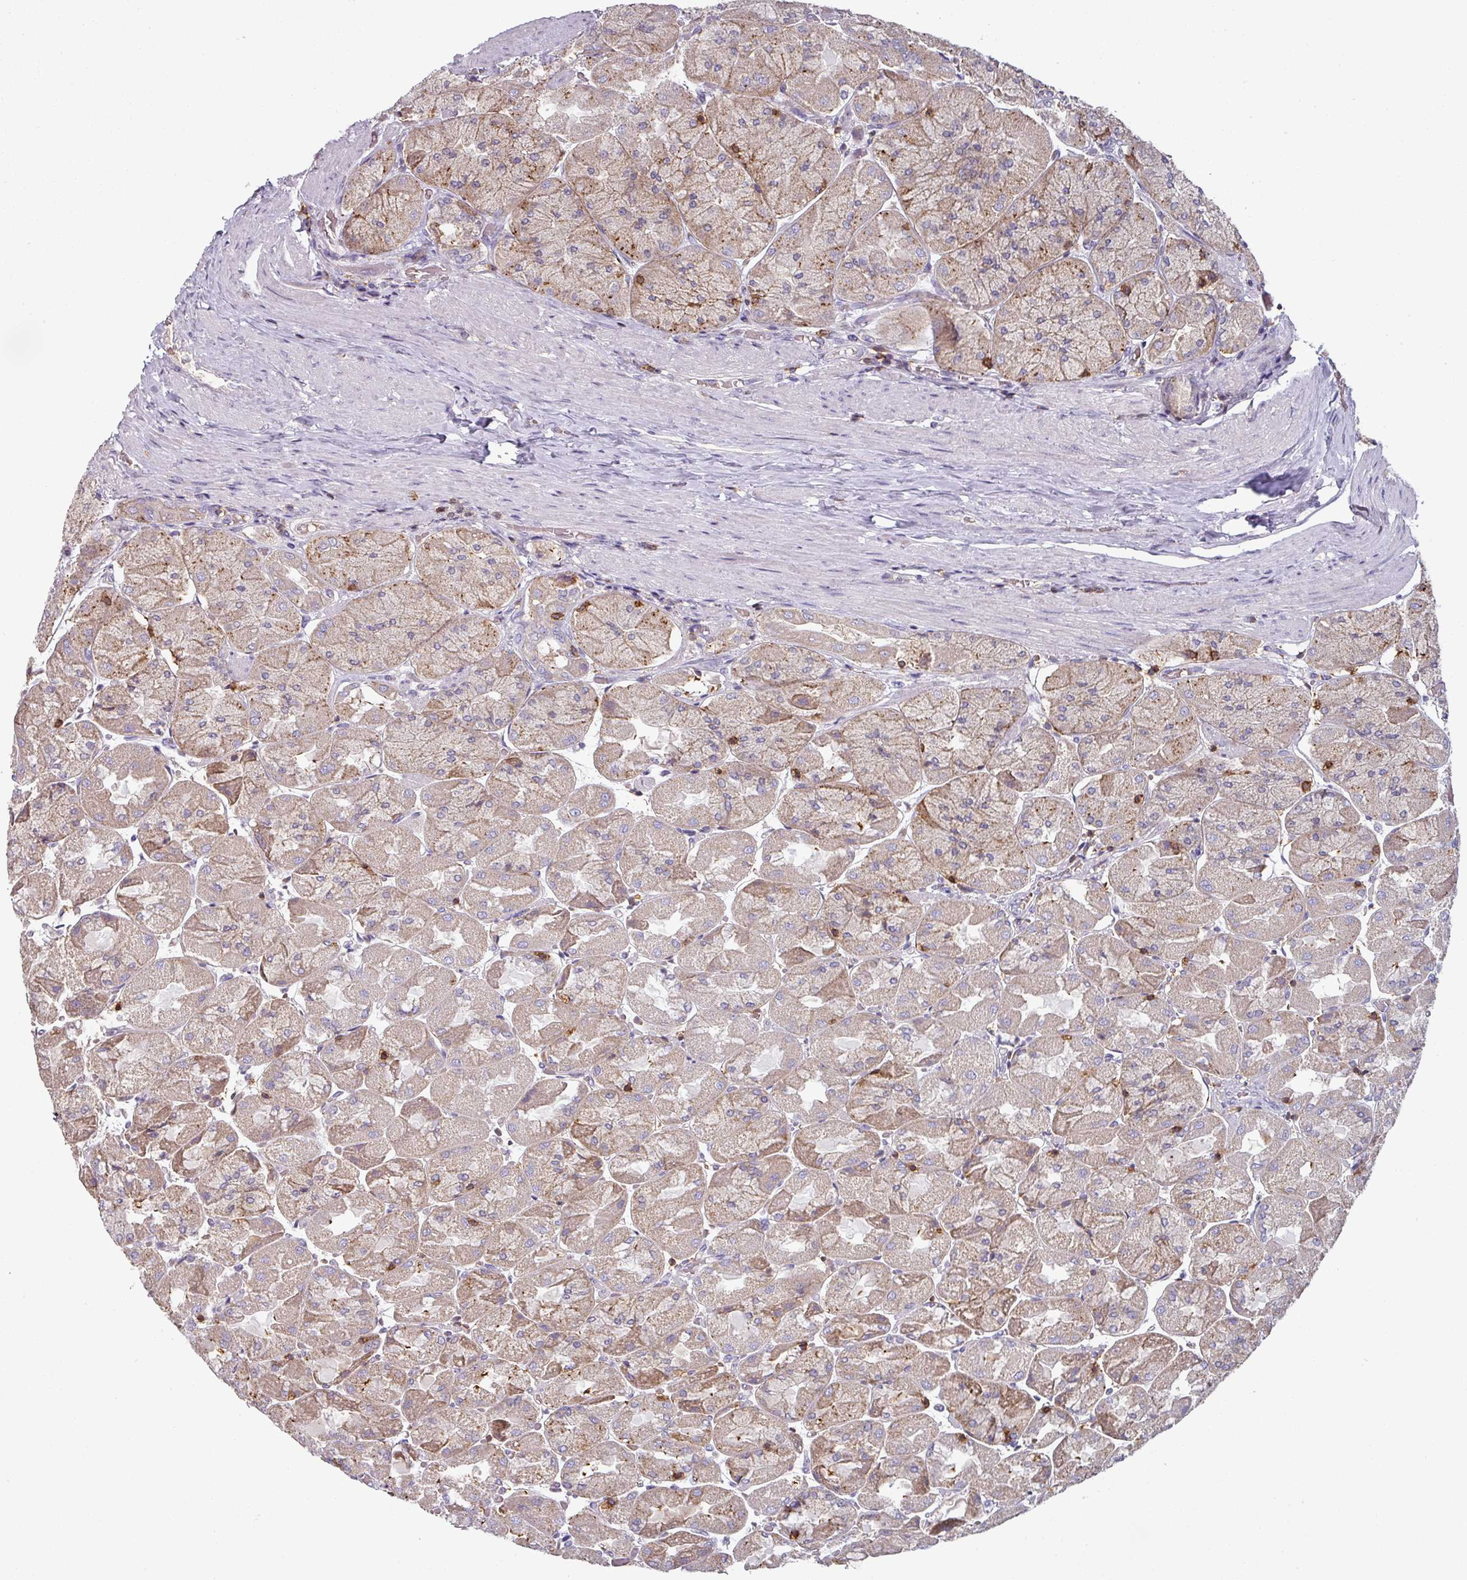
{"staining": {"intensity": "moderate", "quantity": "25%-75%", "location": "cytoplasmic/membranous"}, "tissue": "stomach", "cell_type": "Glandular cells", "image_type": "normal", "snomed": [{"axis": "morphology", "description": "Normal tissue, NOS"}, {"axis": "topography", "description": "Stomach"}], "caption": "Glandular cells exhibit medium levels of moderate cytoplasmic/membranous staining in approximately 25%-75% of cells in normal stomach.", "gene": "CD3G", "patient": {"sex": "female", "age": 61}}